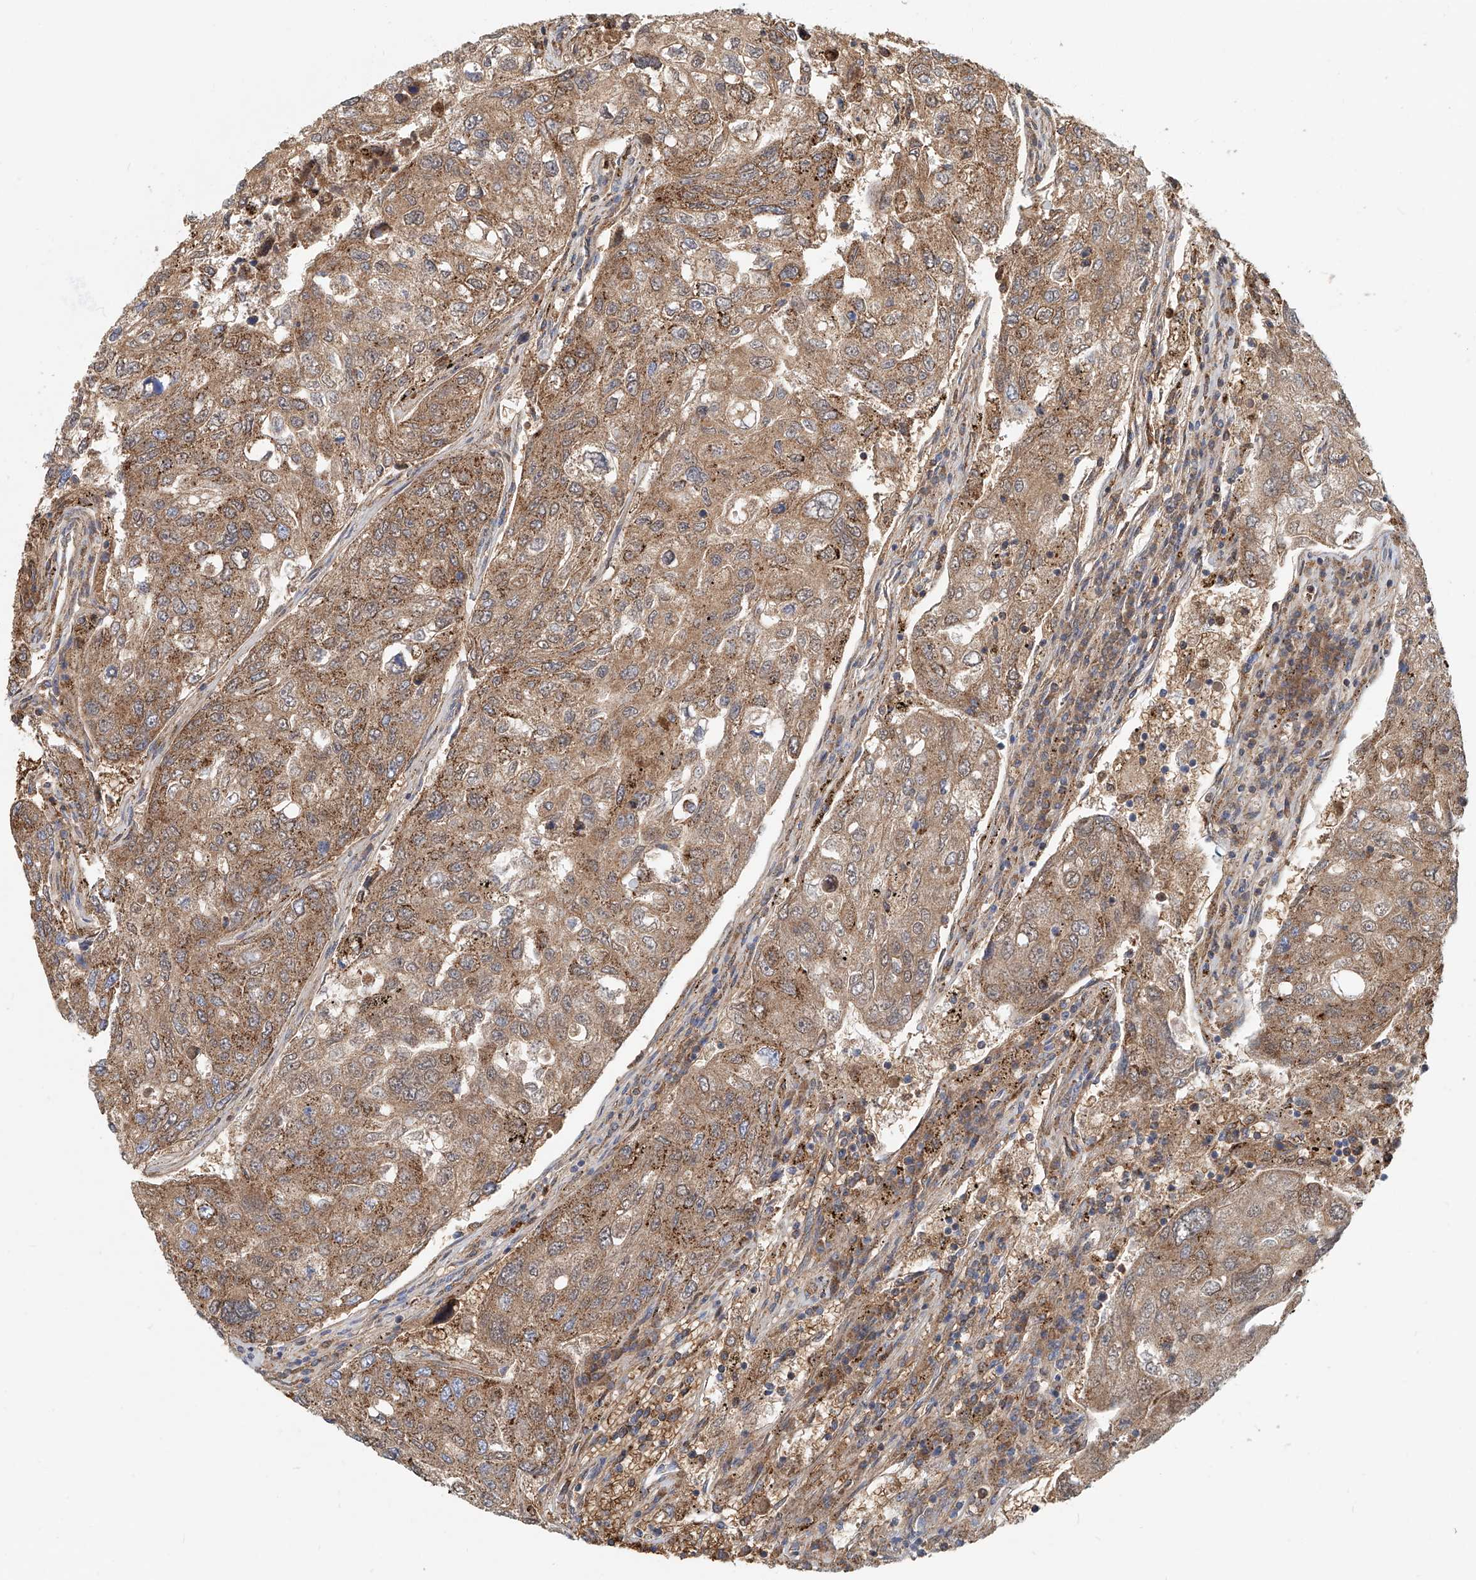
{"staining": {"intensity": "moderate", "quantity": ">75%", "location": "cytoplasmic/membranous"}, "tissue": "urothelial cancer", "cell_type": "Tumor cells", "image_type": "cancer", "snomed": [{"axis": "morphology", "description": "Urothelial carcinoma, High grade"}, {"axis": "topography", "description": "Lymph node"}, {"axis": "topography", "description": "Urinary bladder"}], "caption": "Immunohistochemical staining of human urothelial cancer shows moderate cytoplasmic/membranous protein staining in about >75% of tumor cells. The protein is stained brown, and the nuclei are stained in blue (DAB (3,3'-diaminobenzidine) IHC with brightfield microscopy, high magnification).", "gene": "PTPRA", "patient": {"sex": "male", "age": 51}}